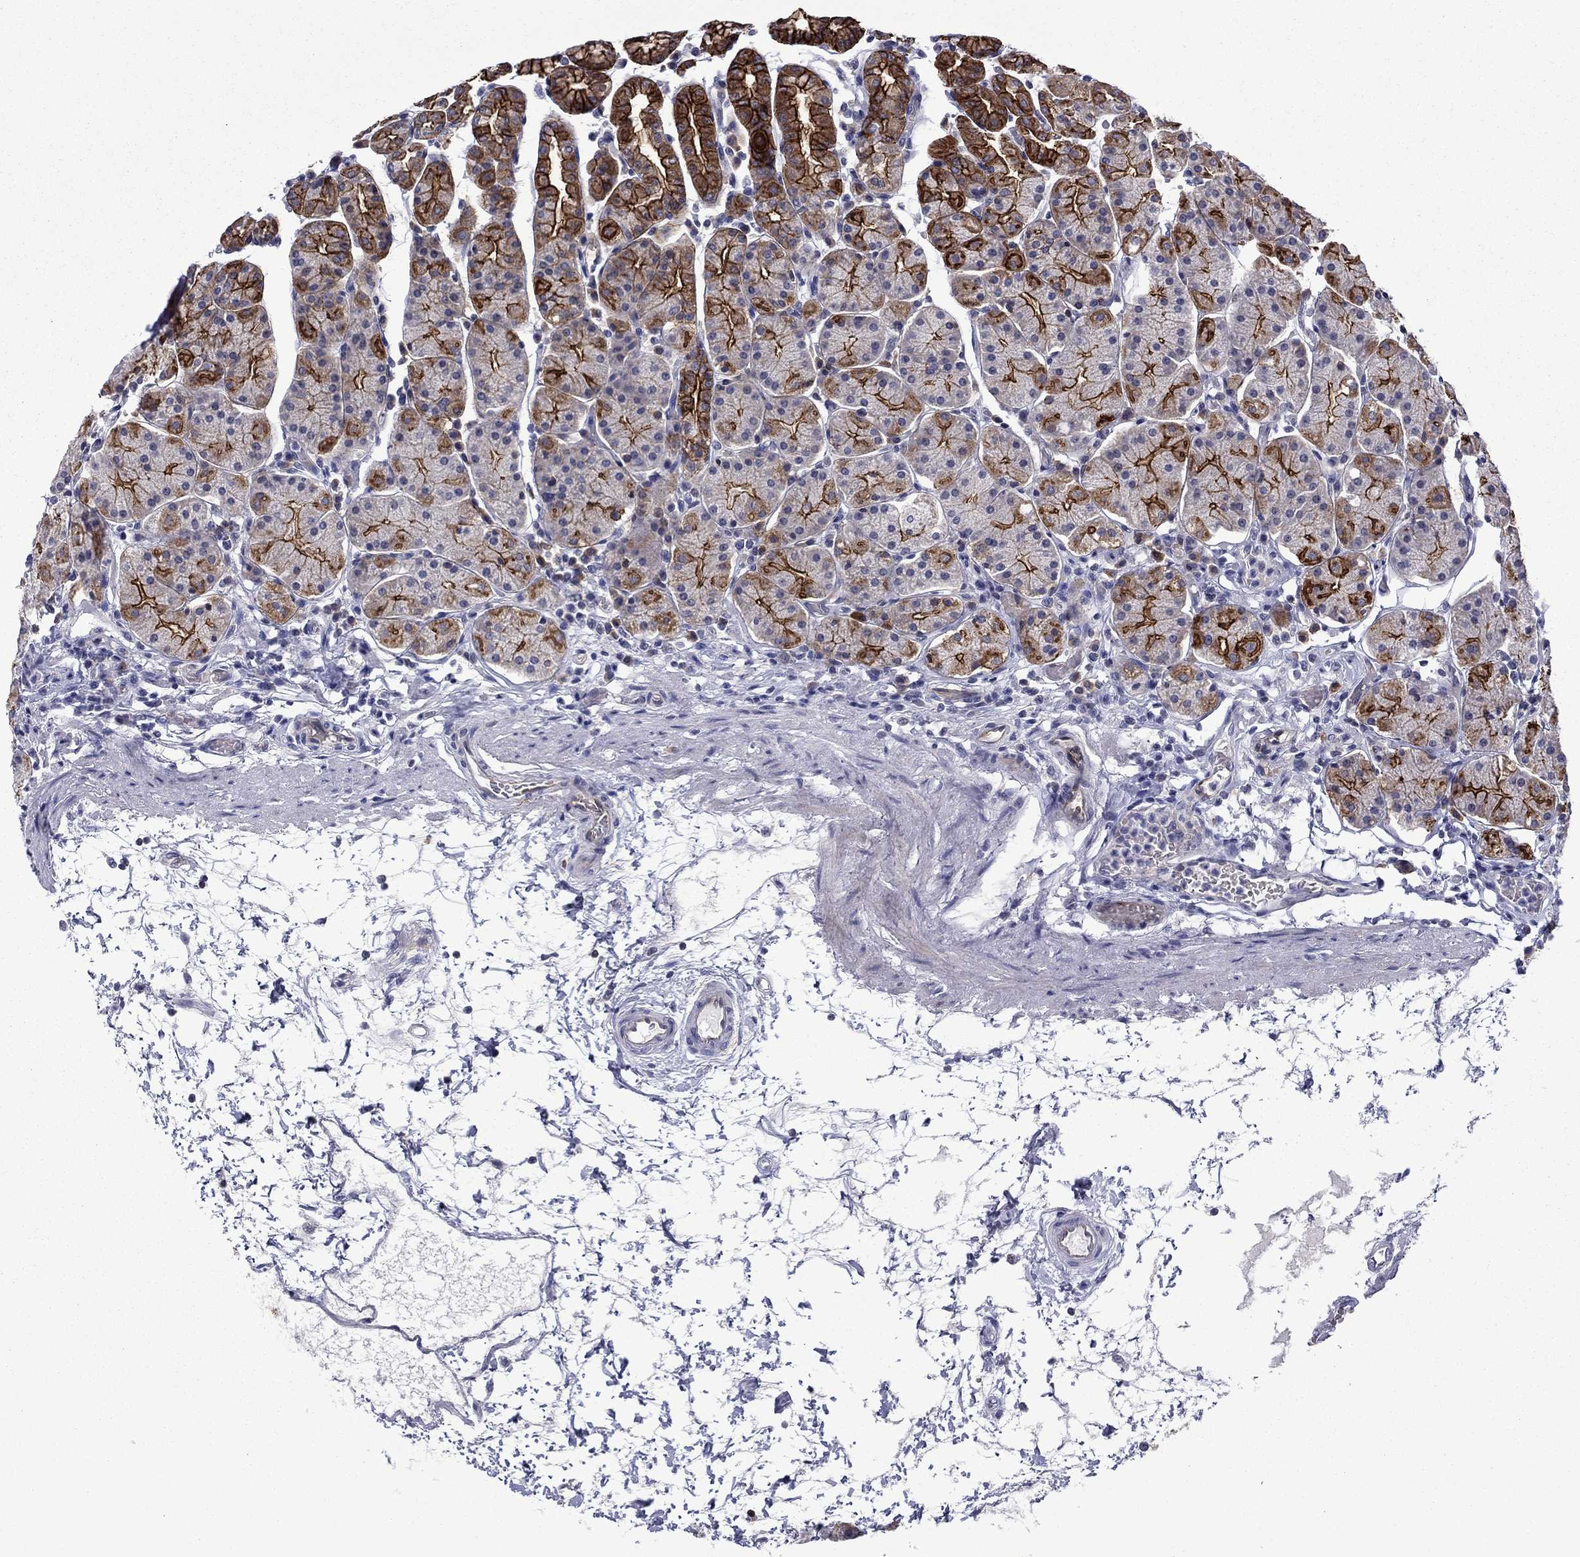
{"staining": {"intensity": "strong", "quantity": ">75%", "location": "cytoplasmic/membranous"}, "tissue": "stomach", "cell_type": "Glandular cells", "image_type": "normal", "snomed": [{"axis": "morphology", "description": "Normal tissue, NOS"}, {"axis": "topography", "description": "Stomach"}], "caption": "This is a photomicrograph of immunohistochemistry (IHC) staining of unremarkable stomach, which shows strong positivity in the cytoplasmic/membranous of glandular cells.", "gene": "LMO7", "patient": {"sex": "male", "age": 54}}